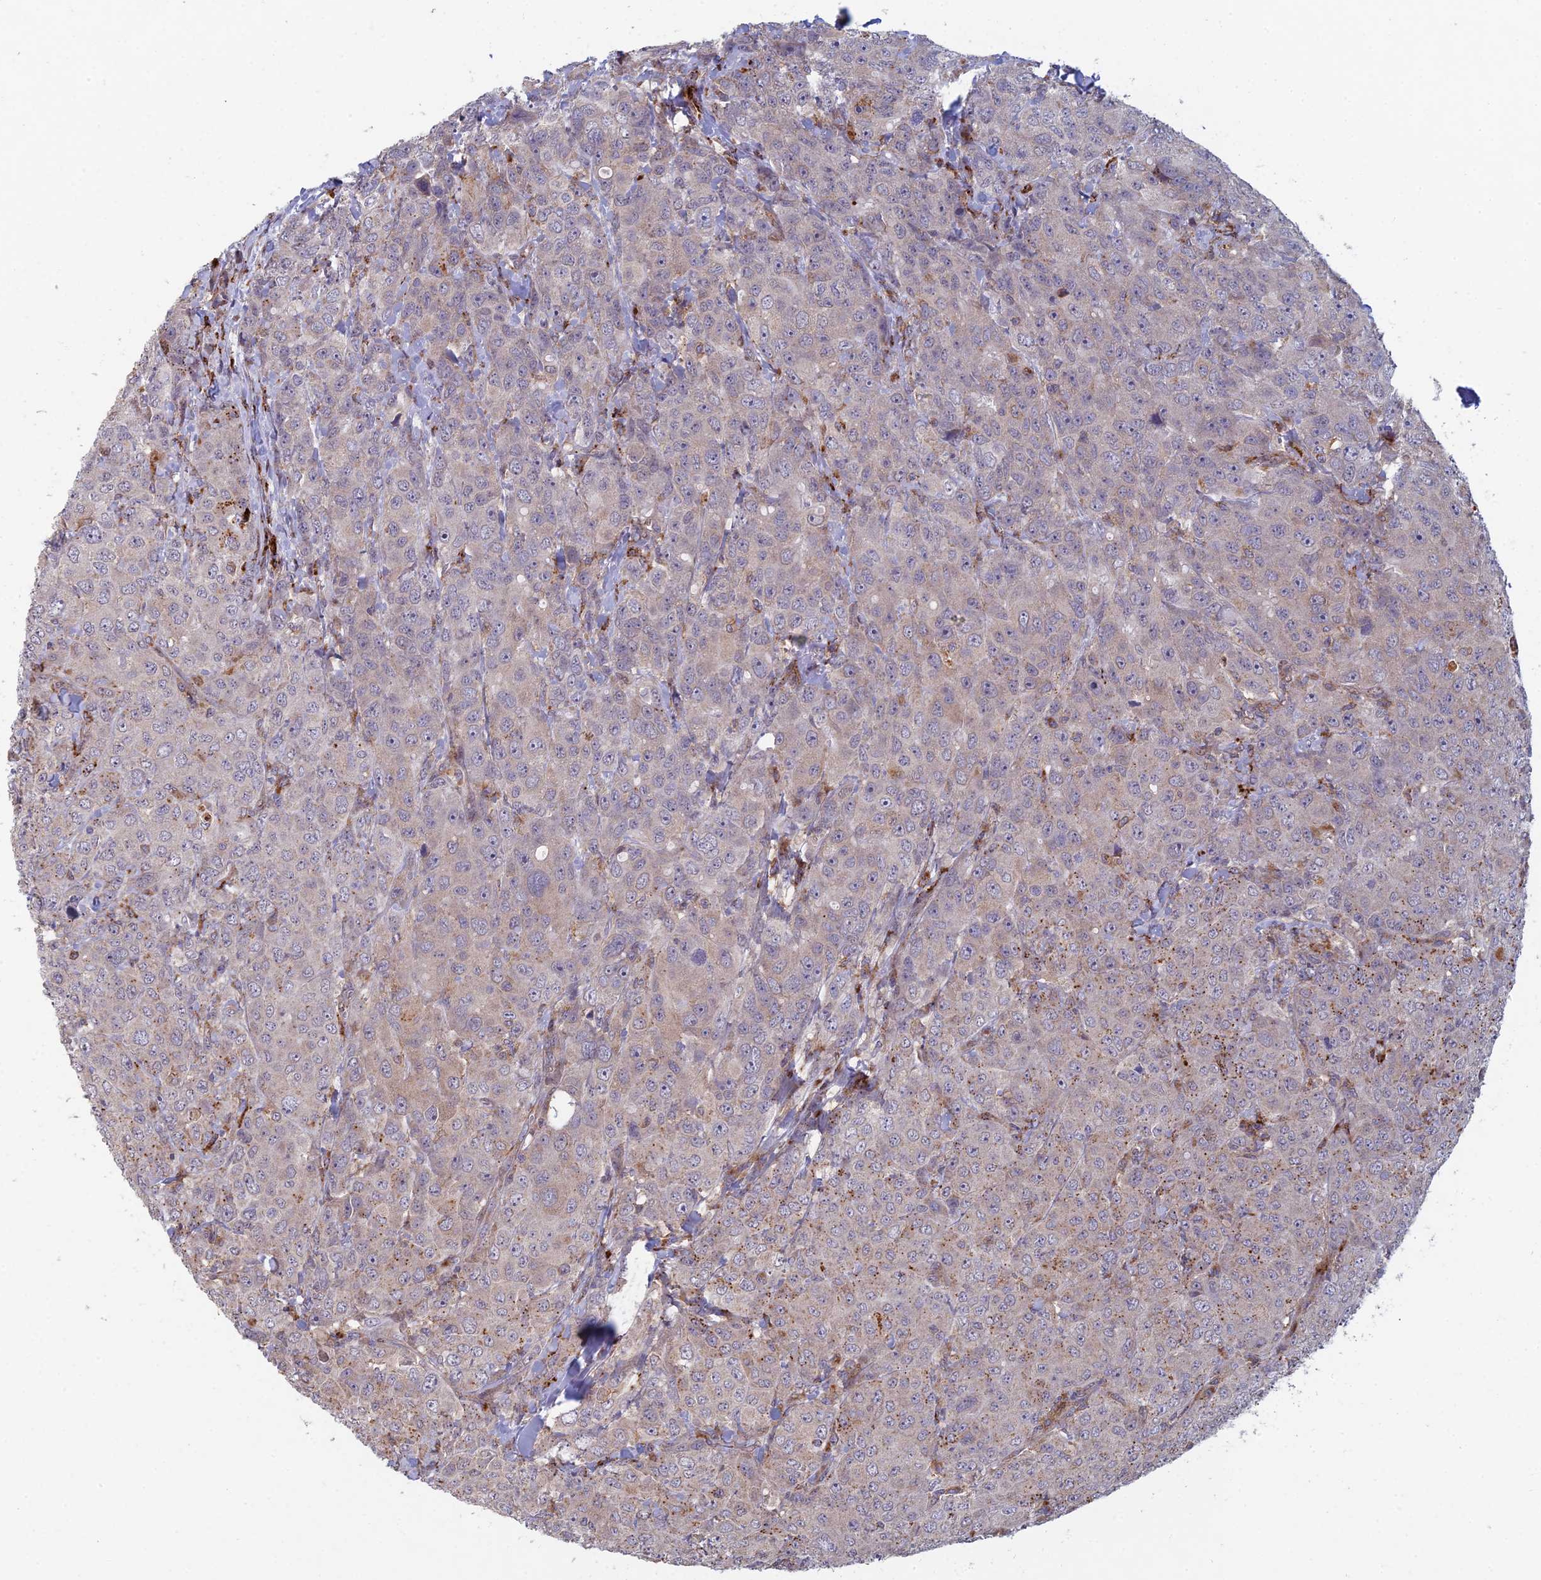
{"staining": {"intensity": "moderate", "quantity": "<25%", "location": "cytoplasmic/membranous"}, "tissue": "breast cancer", "cell_type": "Tumor cells", "image_type": "cancer", "snomed": [{"axis": "morphology", "description": "Duct carcinoma"}, {"axis": "topography", "description": "Breast"}], "caption": "Human intraductal carcinoma (breast) stained for a protein (brown) demonstrates moderate cytoplasmic/membranous positive expression in about <25% of tumor cells.", "gene": "FOXS1", "patient": {"sex": "female", "age": 43}}